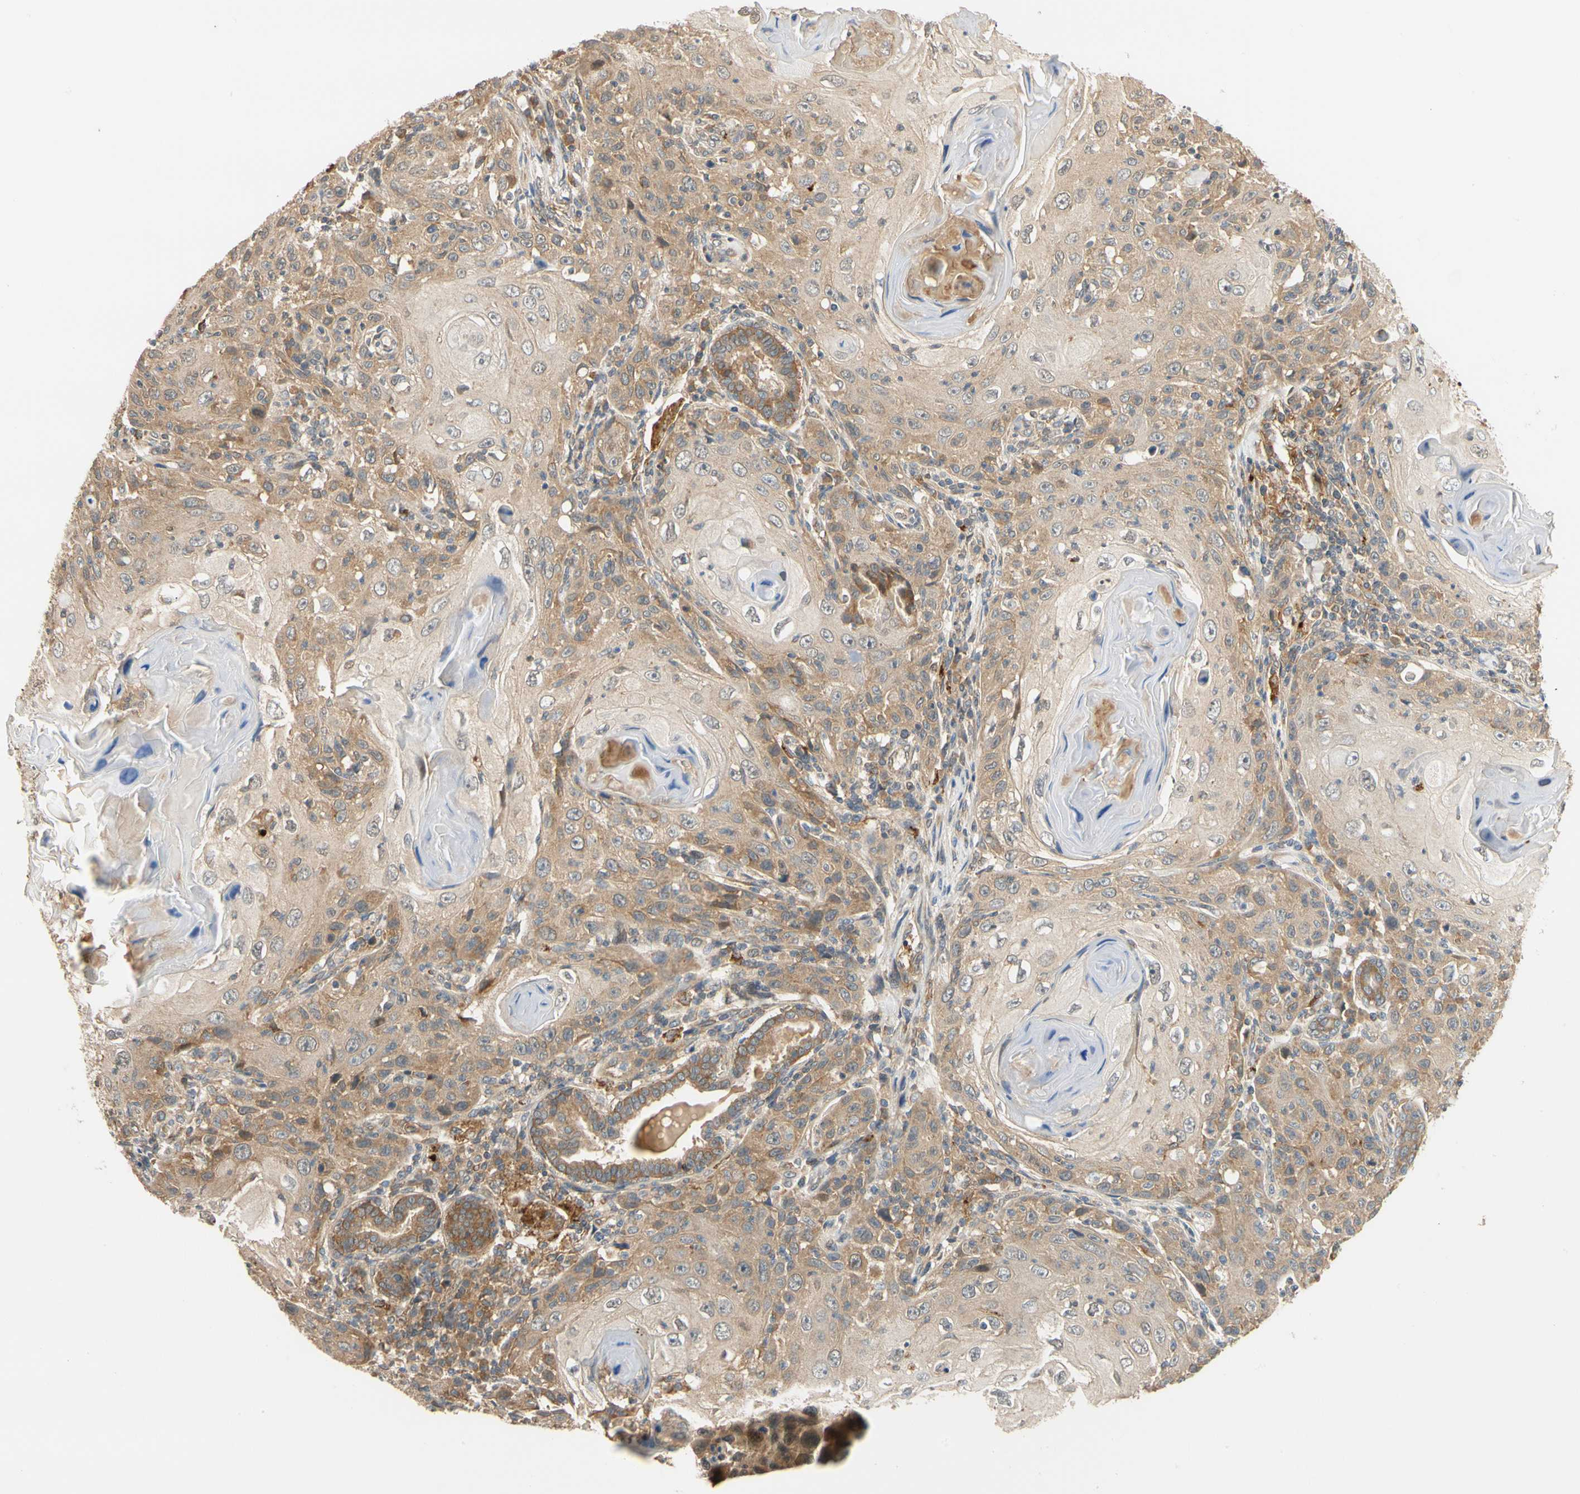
{"staining": {"intensity": "moderate", "quantity": ">75%", "location": "cytoplasmic/membranous"}, "tissue": "skin cancer", "cell_type": "Tumor cells", "image_type": "cancer", "snomed": [{"axis": "morphology", "description": "Squamous cell carcinoma, NOS"}, {"axis": "topography", "description": "Skin"}], "caption": "A brown stain shows moderate cytoplasmic/membranous staining of a protein in skin squamous cell carcinoma tumor cells.", "gene": "ANKHD1", "patient": {"sex": "female", "age": 88}}